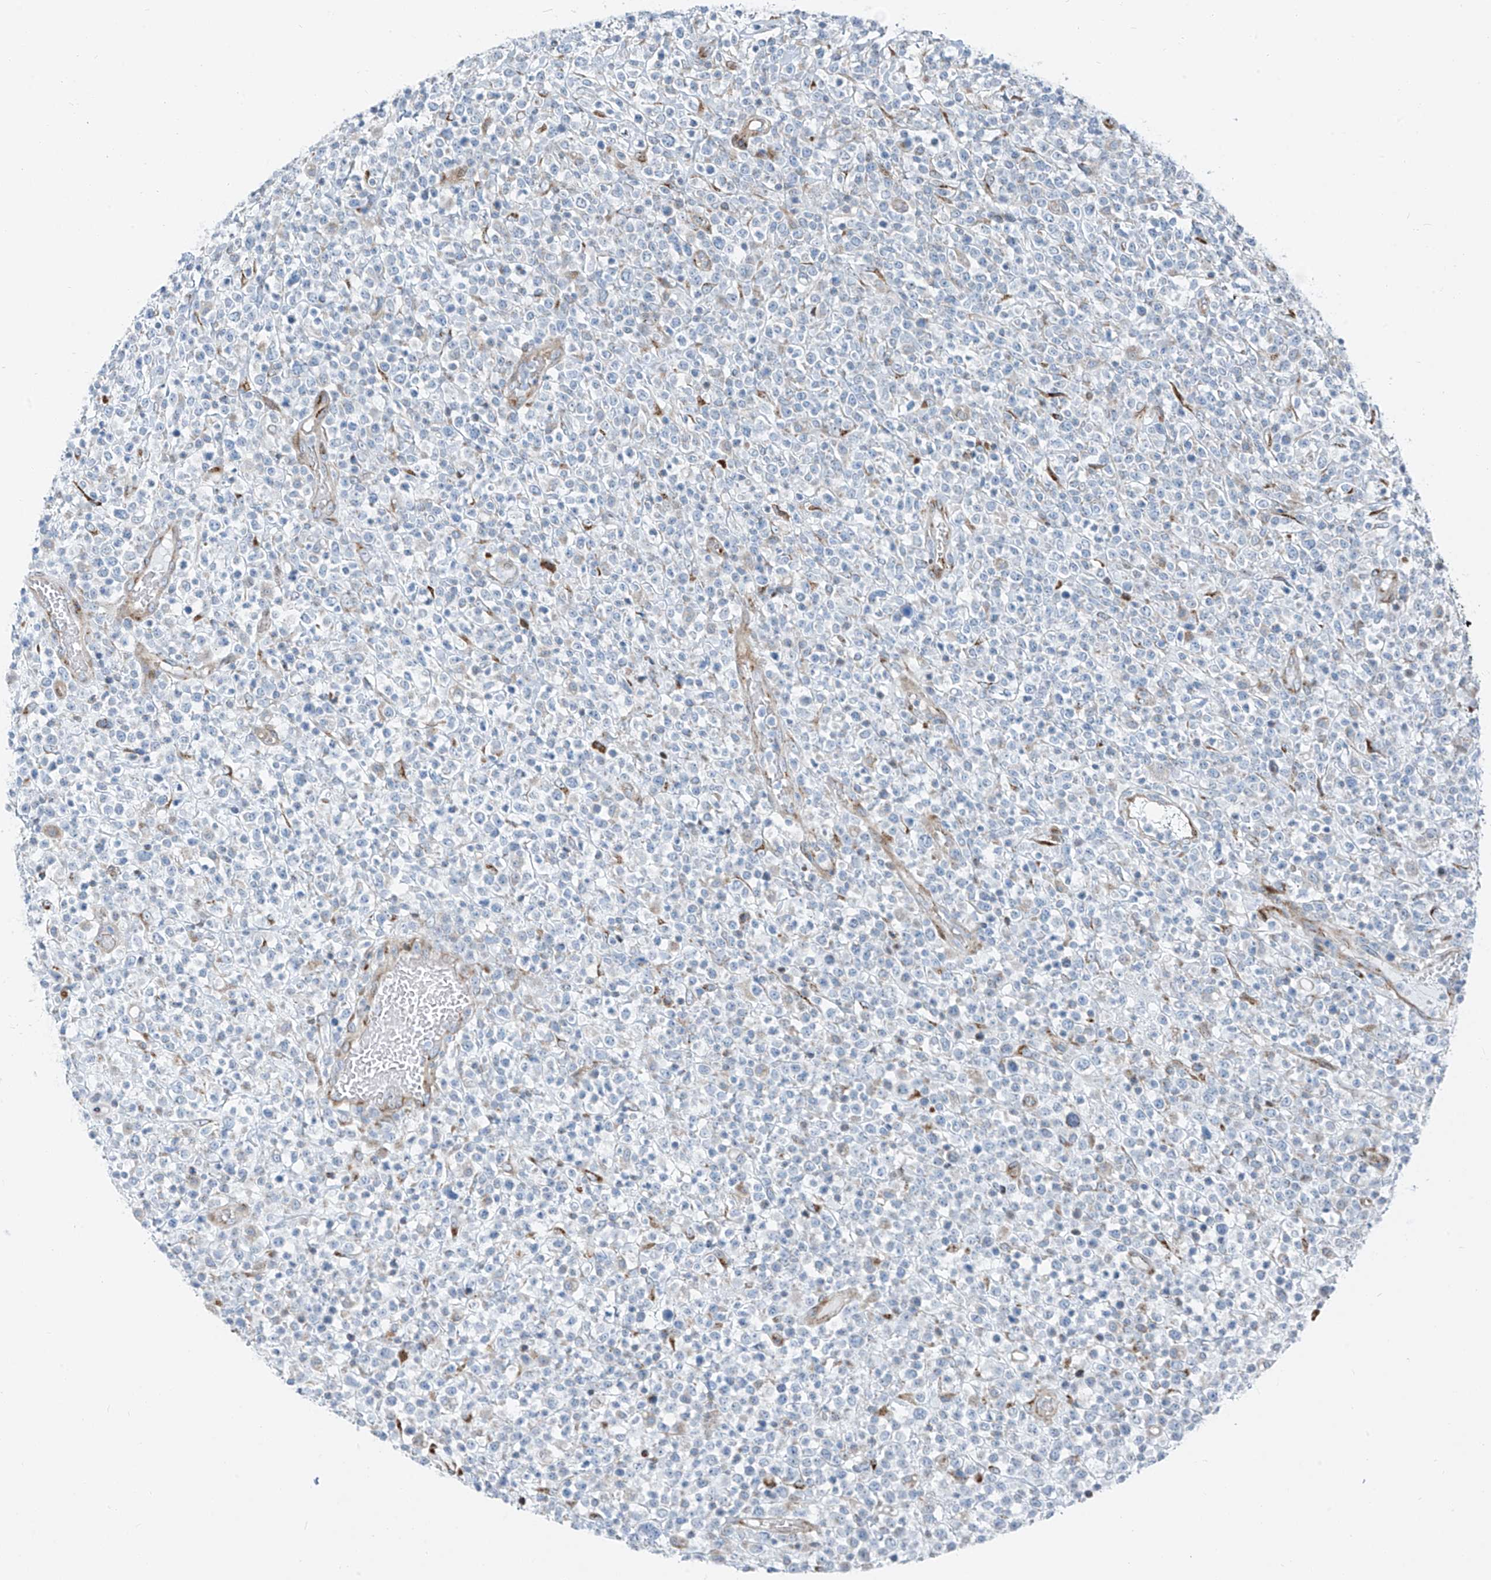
{"staining": {"intensity": "negative", "quantity": "none", "location": "none"}, "tissue": "lymphoma", "cell_type": "Tumor cells", "image_type": "cancer", "snomed": [{"axis": "morphology", "description": "Malignant lymphoma, non-Hodgkin's type, High grade"}, {"axis": "topography", "description": "Colon"}], "caption": "Tumor cells are negative for brown protein staining in lymphoma.", "gene": "HIC2", "patient": {"sex": "female", "age": 53}}